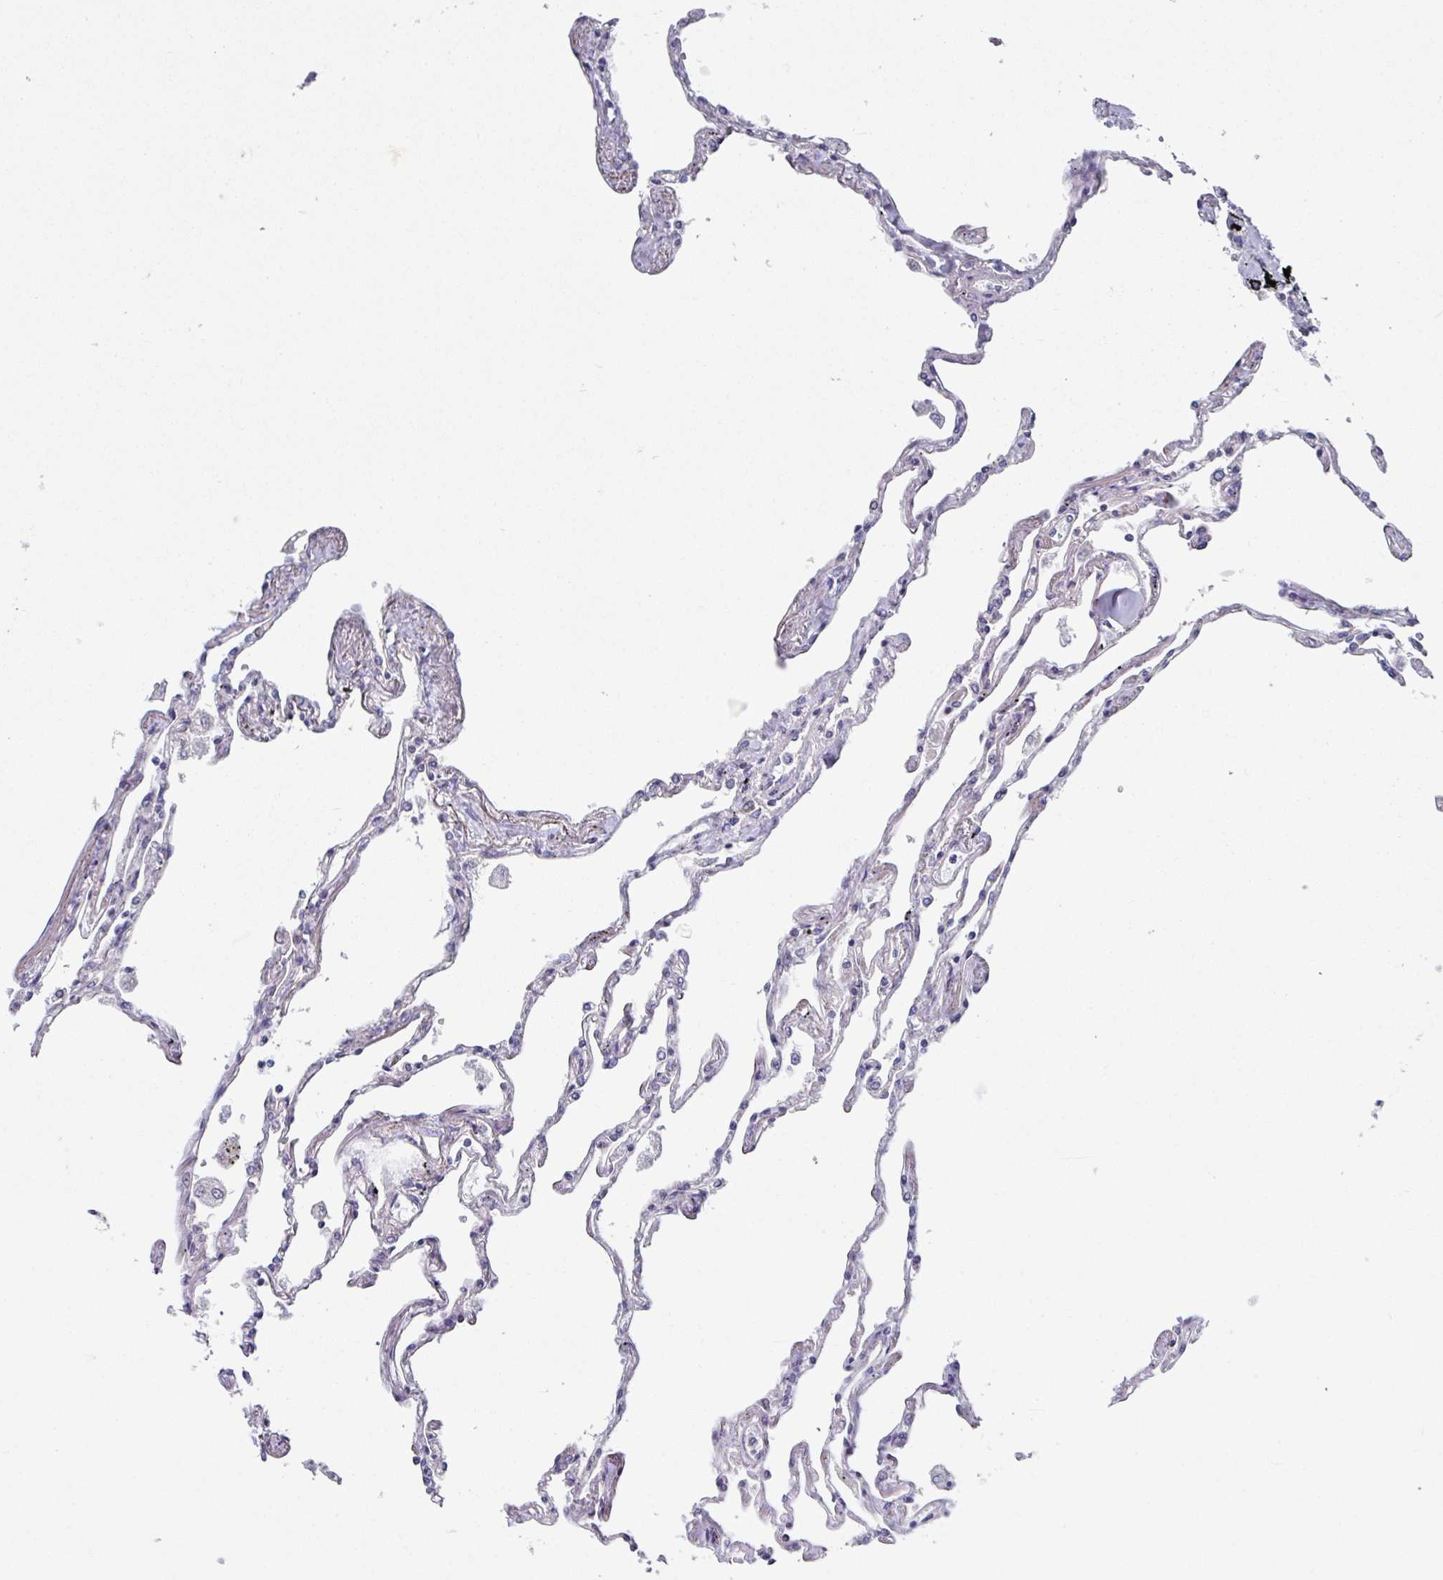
{"staining": {"intensity": "moderate", "quantity": "<25%", "location": "nuclear"}, "tissue": "lung", "cell_type": "Alveolar cells", "image_type": "normal", "snomed": [{"axis": "morphology", "description": "Normal tissue, NOS"}, {"axis": "topography", "description": "Lung"}], "caption": "Immunohistochemistry (IHC) of benign lung exhibits low levels of moderate nuclear staining in about <25% of alveolar cells.", "gene": "TMED5", "patient": {"sex": "female", "age": 67}}